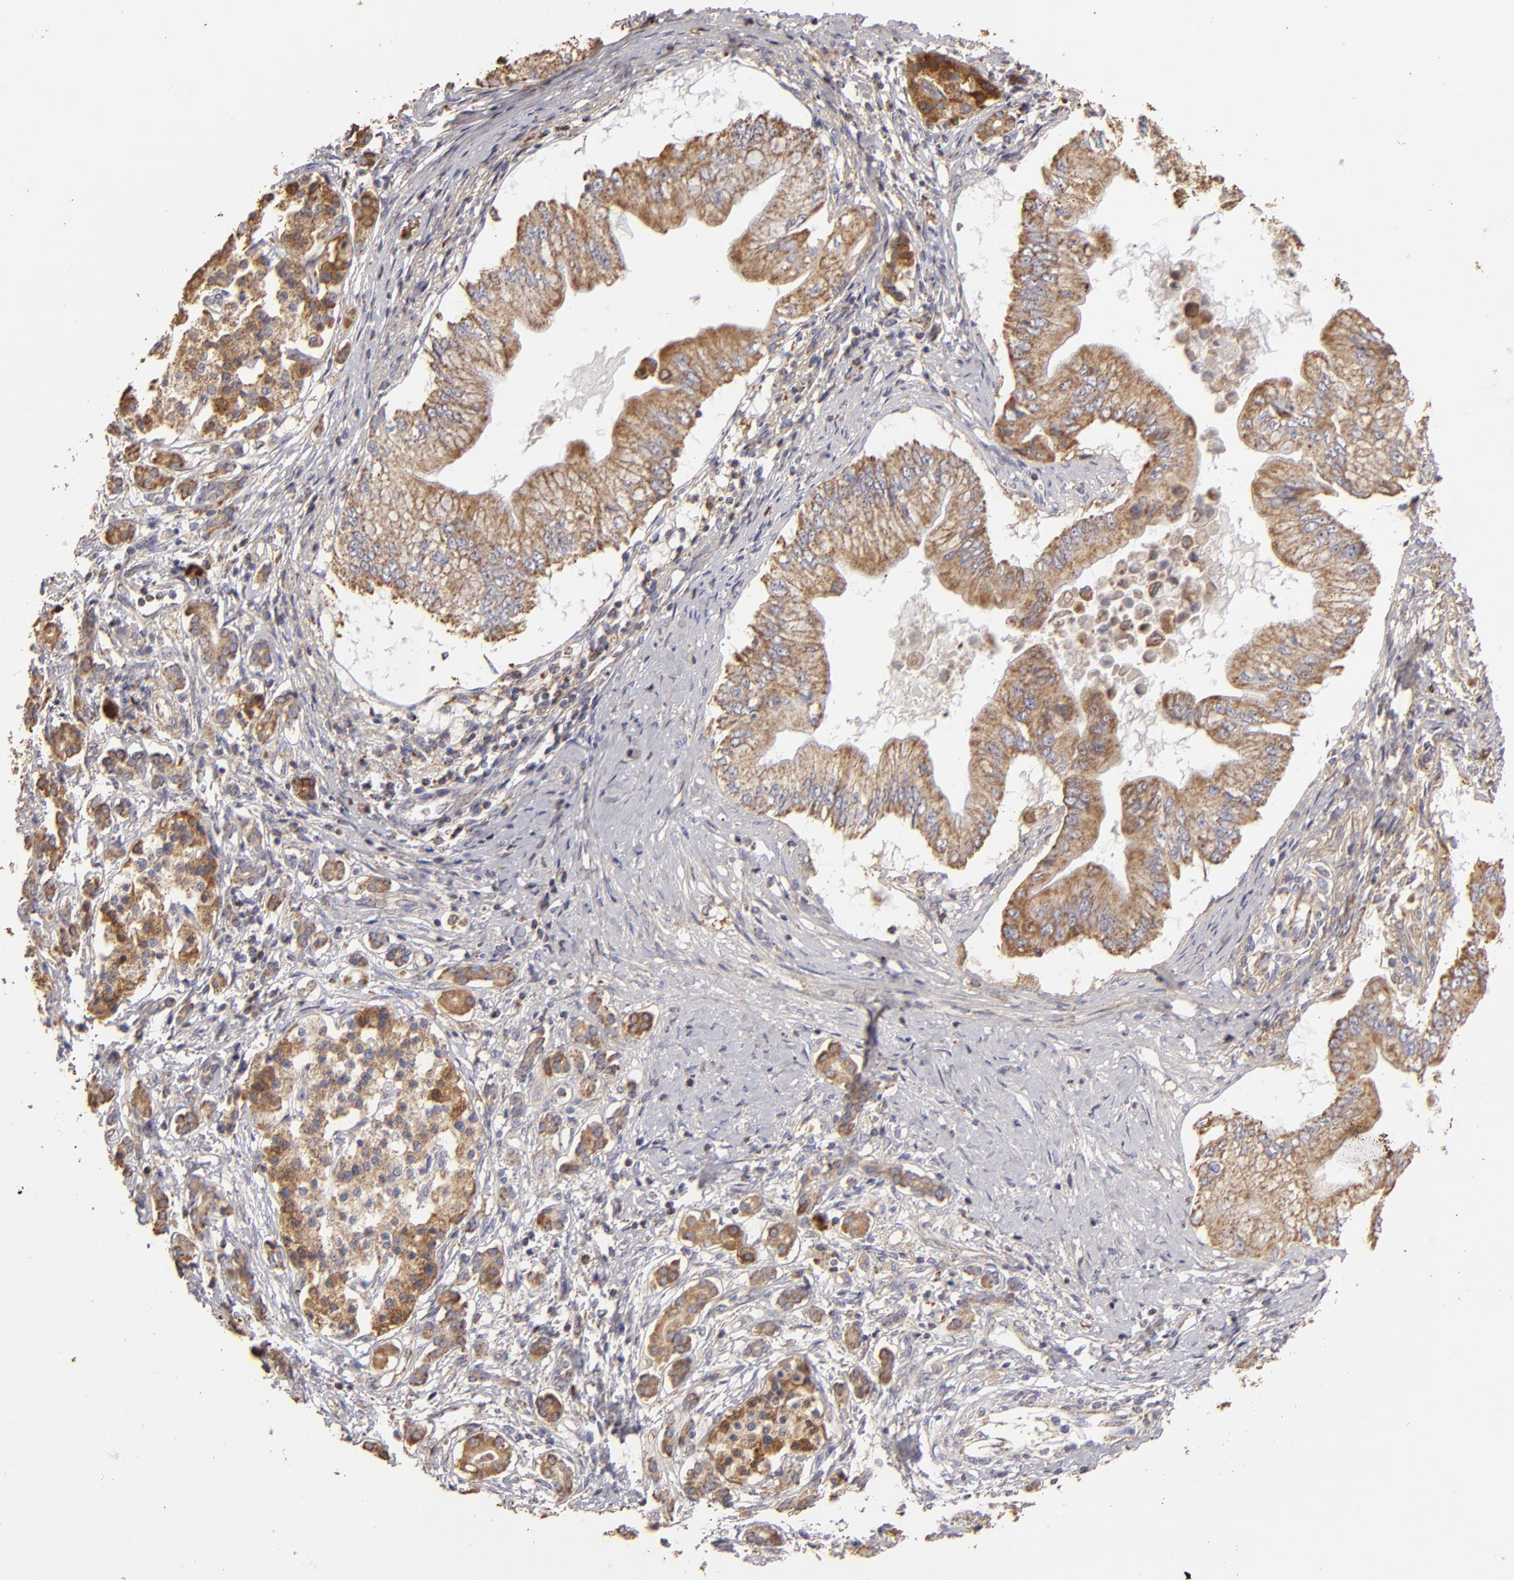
{"staining": {"intensity": "moderate", "quantity": ">75%", "location": "cytoplasmic/membranous"}, "tissue": "pancreatic cancer", "cell_type": "Tumor cells", "image_type": "cancer", "snomed": [{"axis": "morphology", "description": "Adenocarcinoma, NOS"}, {"axis": "topography", "description": "Pancreas"}], "caption": "Brown immunohistochemical staining in pancreatic adenocarcinoma demonstrates moderate cytoplasmic/membranous positivity in about >75% of tumor cells.", "gene": "CFB", "patient": {"sex": "male", "age": 62}}